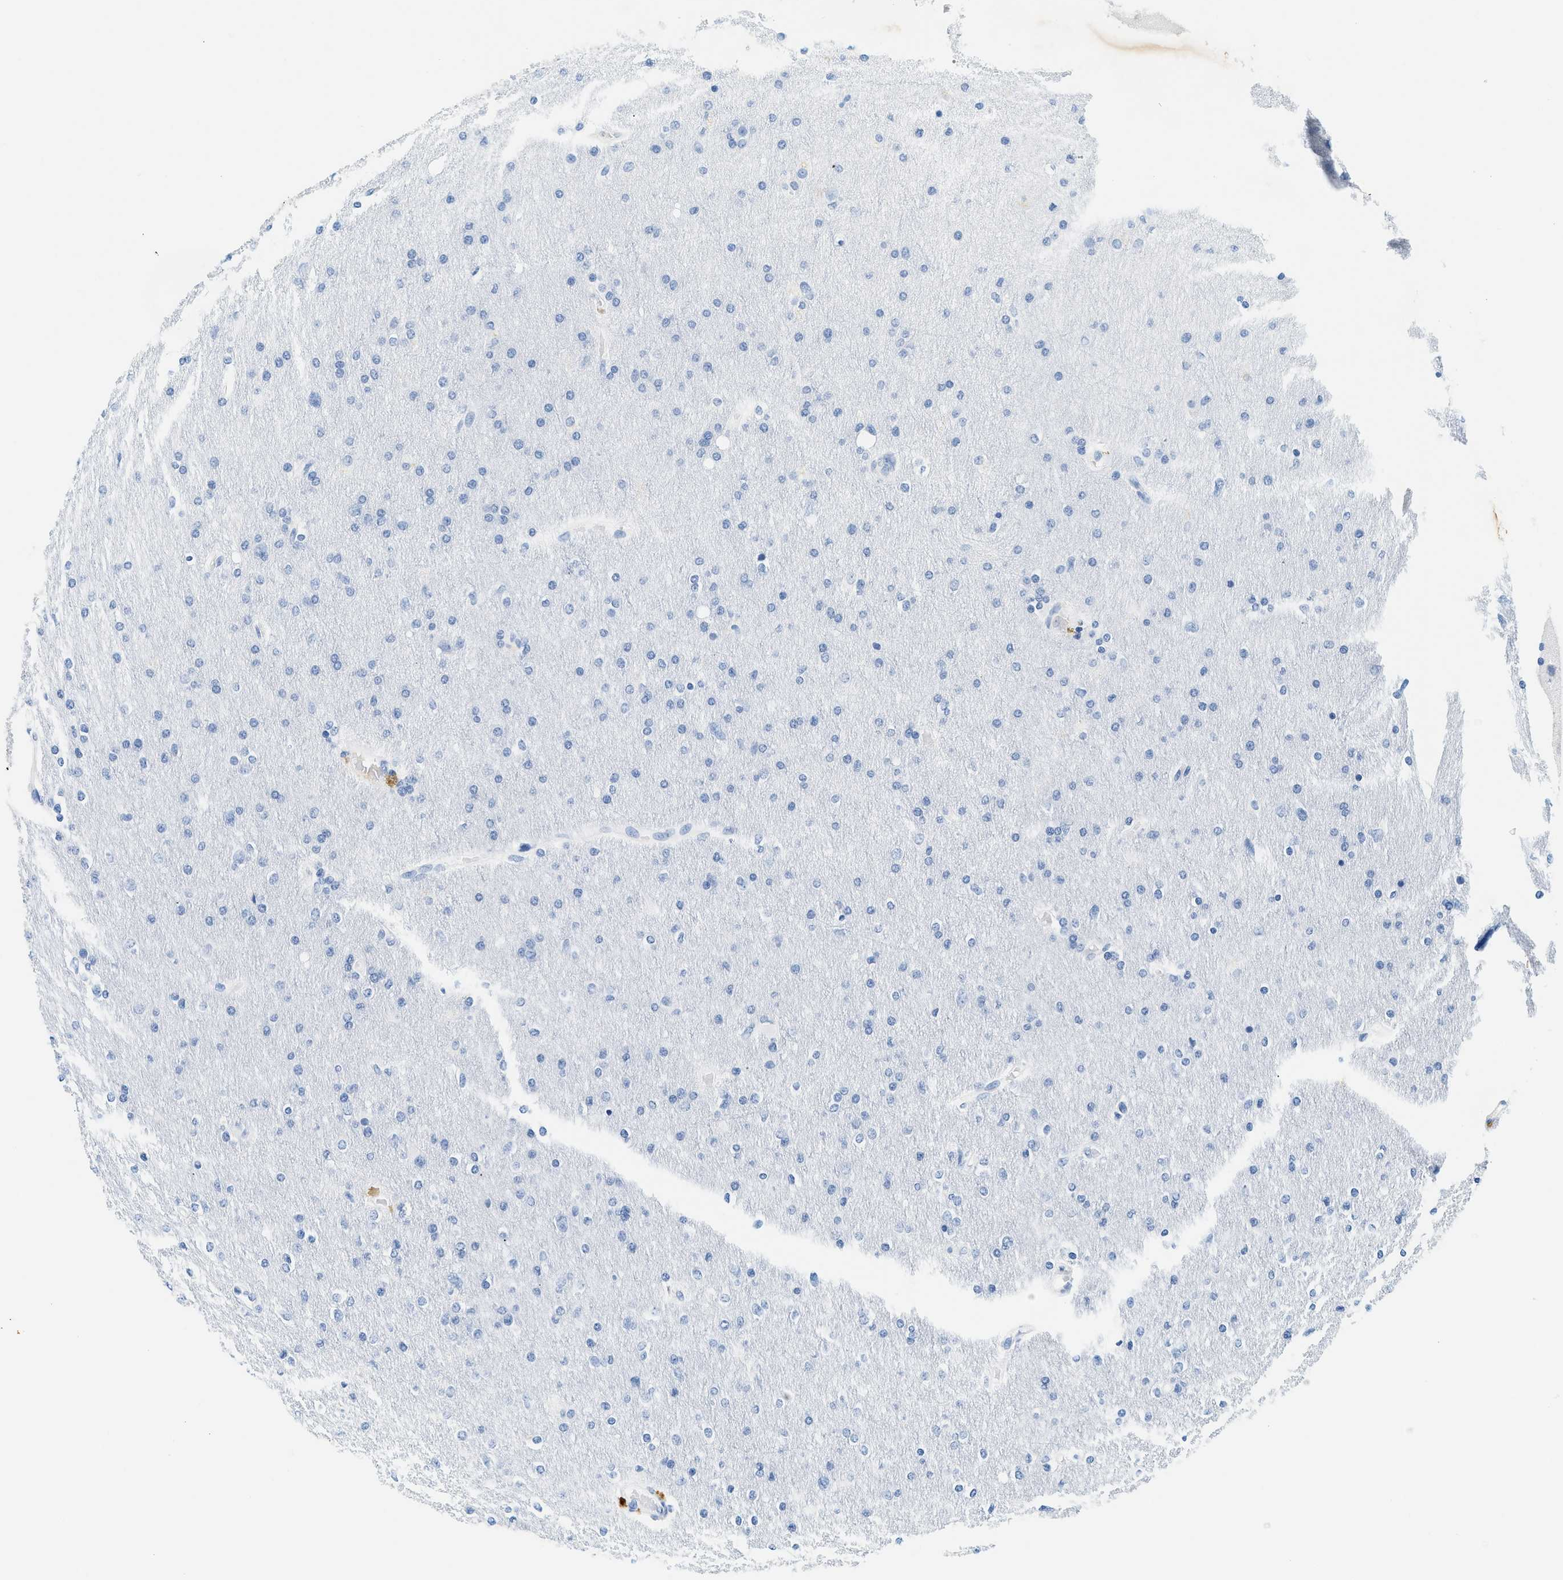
{"staining": {"intensity": "negative", "quantity": "none", "location": "none"}, "tissue": "glioma", "cell_type": "Tumor cells", "image_type": "cancer", "snomed": [{"axis": "morphology", "description": "Glioma, malignant, High grade"}, {"axis": "topography", "description": "Cerebral cortex"}], "caption": "Tumor cells show no significant protein staining in glioma.", "gene": "STXBP2", "patient": {"sex": "female", "age": 36}}